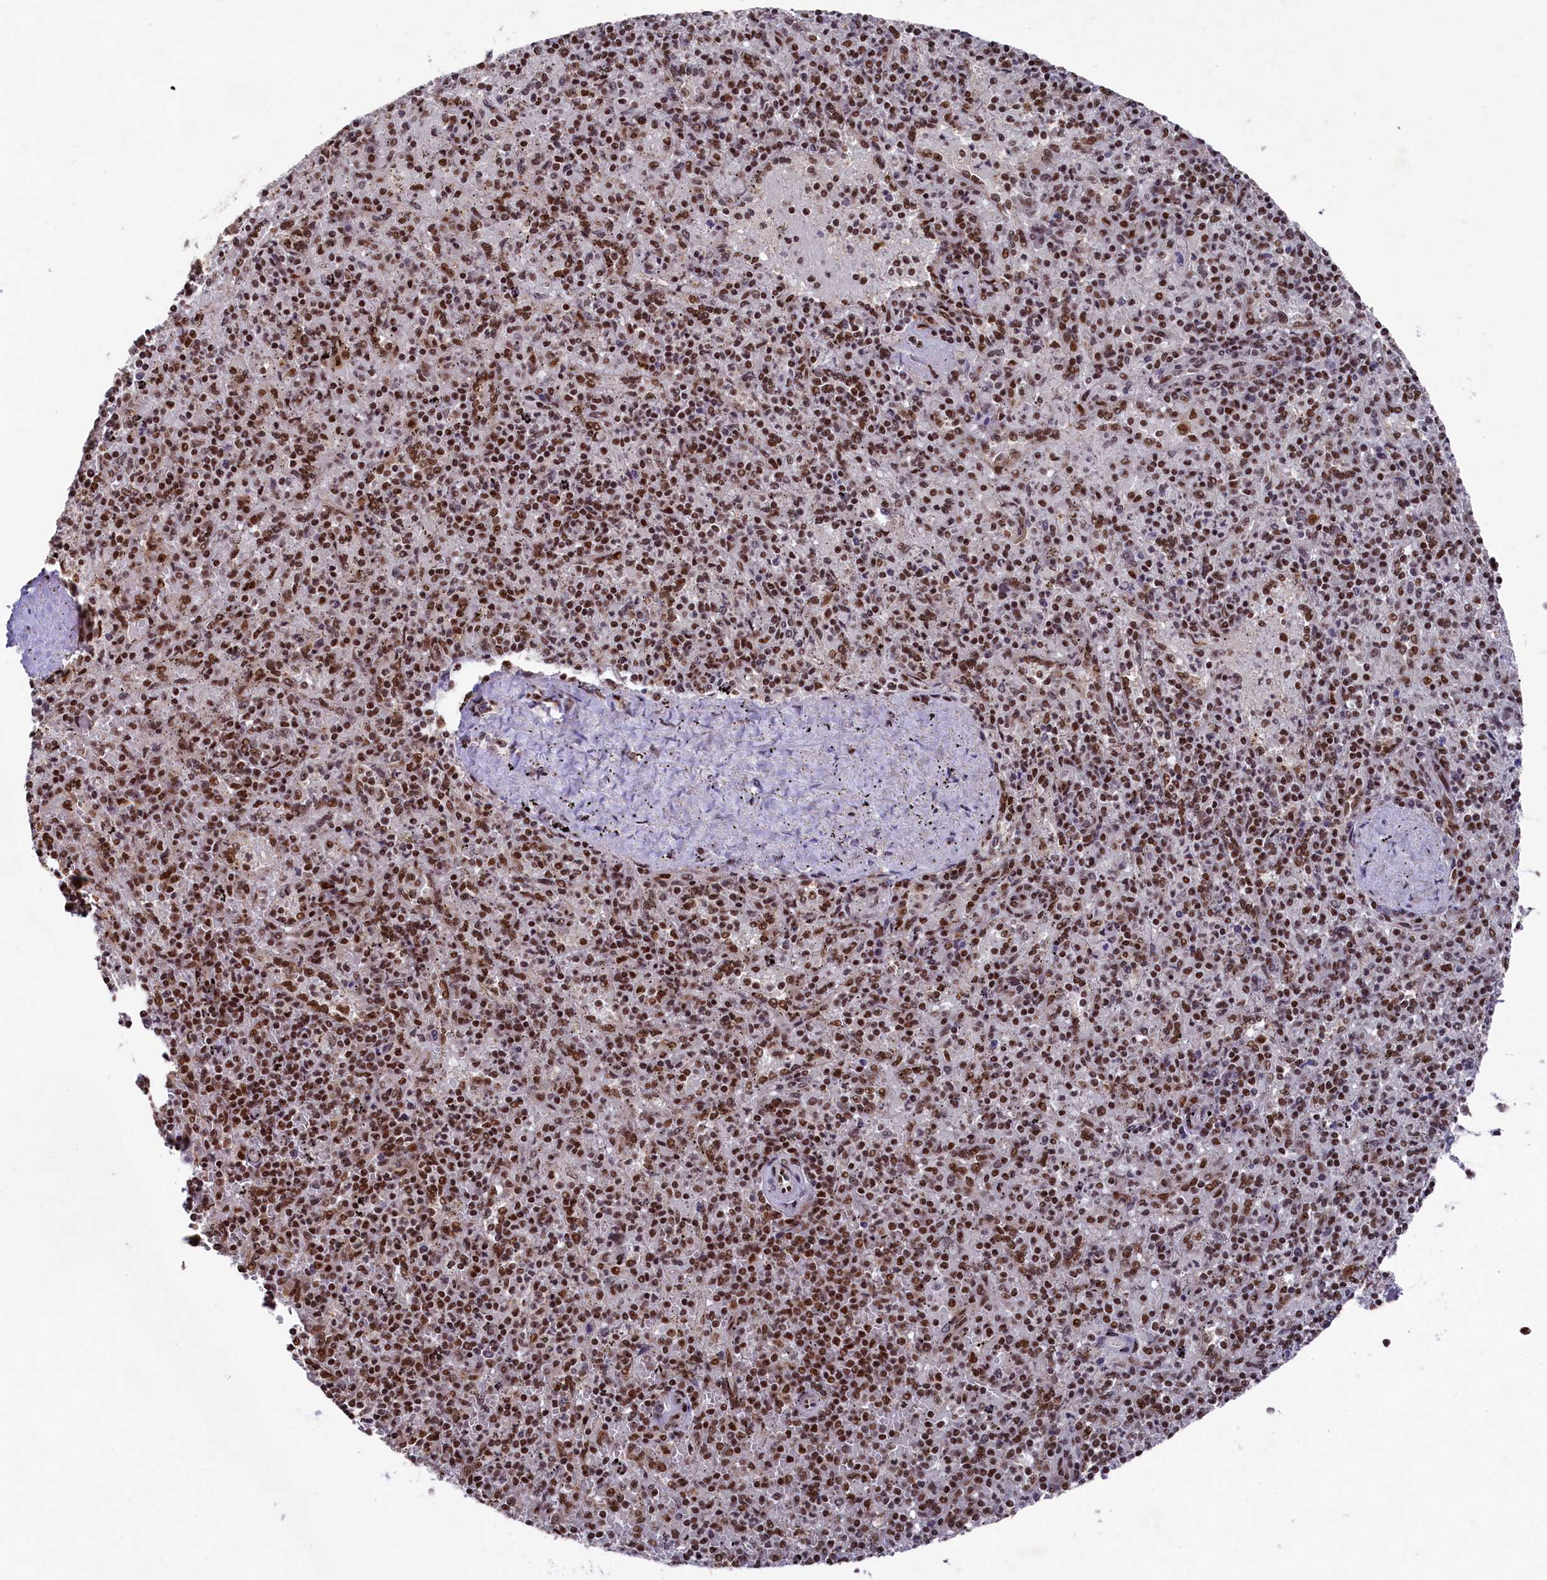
{"staining": {"intensity": "strong", "quantity": ">75%", "location": "nuclear"}, "tissue": "spleen", "cell_type": "Cells in red pulp", "image_type": "normal", "snomed": [{"axis": "morphology", "description": "Normal tissue, NOS"}, {"axis": "topography", "description": "Spleen"}], "caption": "This histopathology image demonstrates IHC staining of normal human spleen, with high strong nuclear expression in approximately >75% of cells in red pulp.", "gene": "PRPF31", "patient": {"sex": "male", "age": 82}}